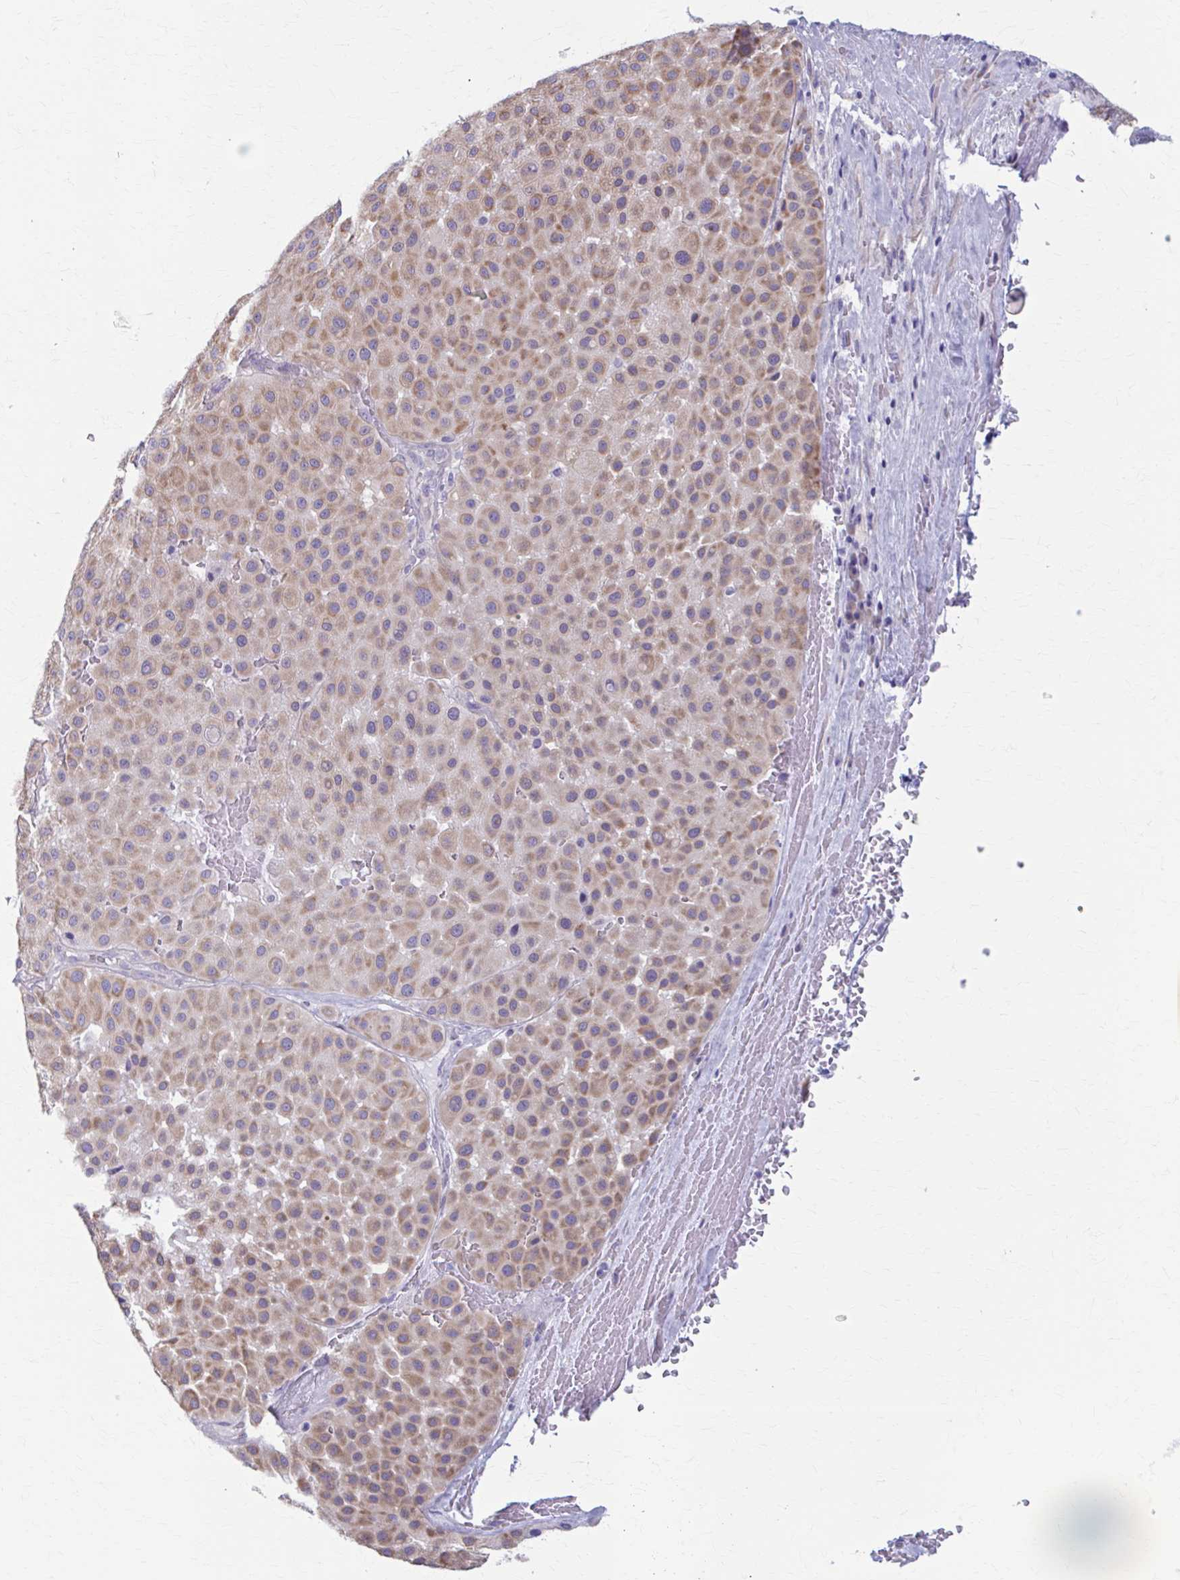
{"staining": {"intensity": "weak", "quantity": "25%-75%", "location": "cytoplasmic/membranous"}, "tissue": "melanoma", "cell_type": "Tumor cells", "image_type": "cancer", "snomed": [{"axis": "morphology", "description": "Malignant melanoma, Metastatic site"}, {"axis": "topography", "description": "Smooth muscle"}], "caption": "Protein expression analysis of human malignant melanoma (metastatic site) reveals weak cytoplasmic/membranous staining in about 25%-75% of tumor cells. (DAB (3,3'-diaminobenzidine) IHC, brown staining for protein, blue staining for nuclei).", "gene": "PRKRA", "patient": {"sex": "male", "age": 41}}